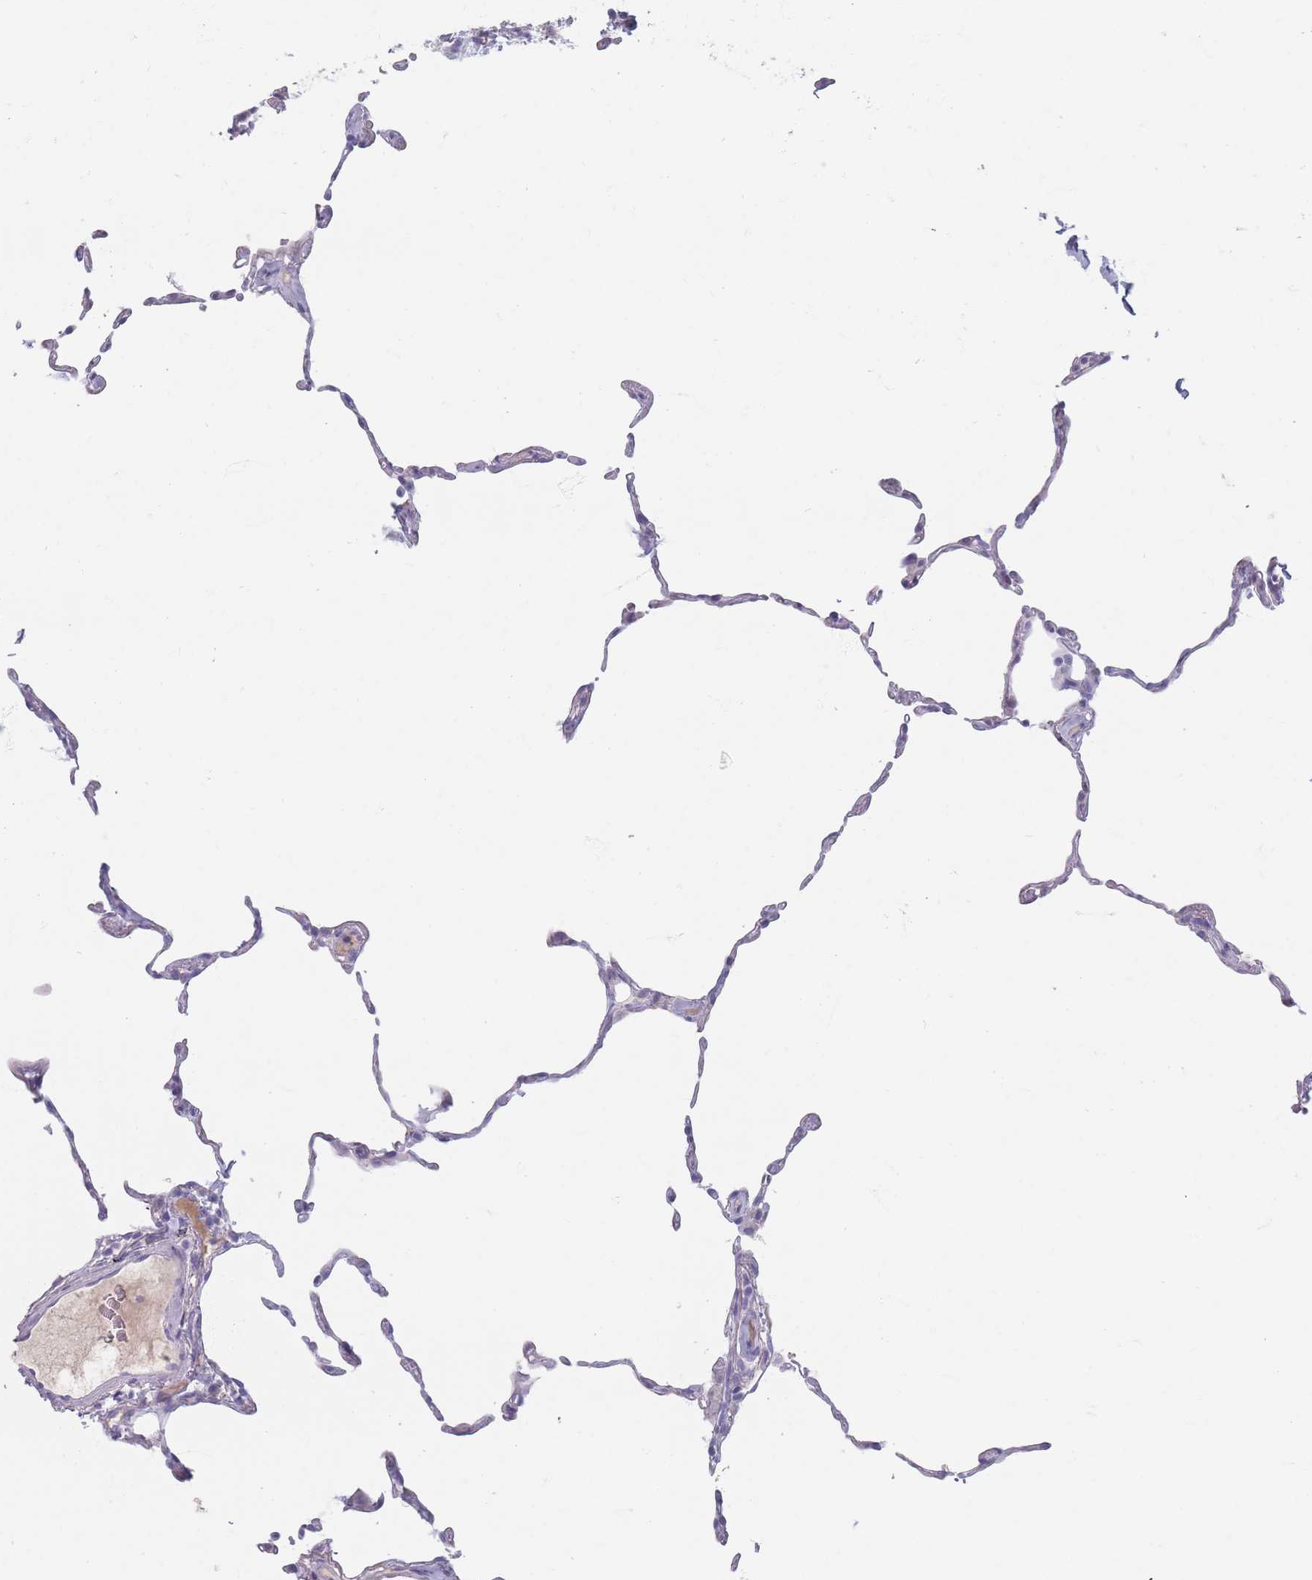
{"staining": {"intensity": "negative", "quantity": "none", "location": "none"}, "tissue": "lung", "cell_type": "Alveolar cells", "image_type": "normal", "snomed": [{"axis": "morphology", "description": "Normal tissue, NOS"}, {"axis": "topography", "description": "Lung"}], "caption": "This micrograph is of unremarkable lung stained with immunohistochemistry to label a protein in brown with the nuclei are counter-stained blue. There is no positivity in alveolar cells. Nuclei are stained in blue.", "gene": "PIGM", "patient": {"sex": "female", "age": 57}}